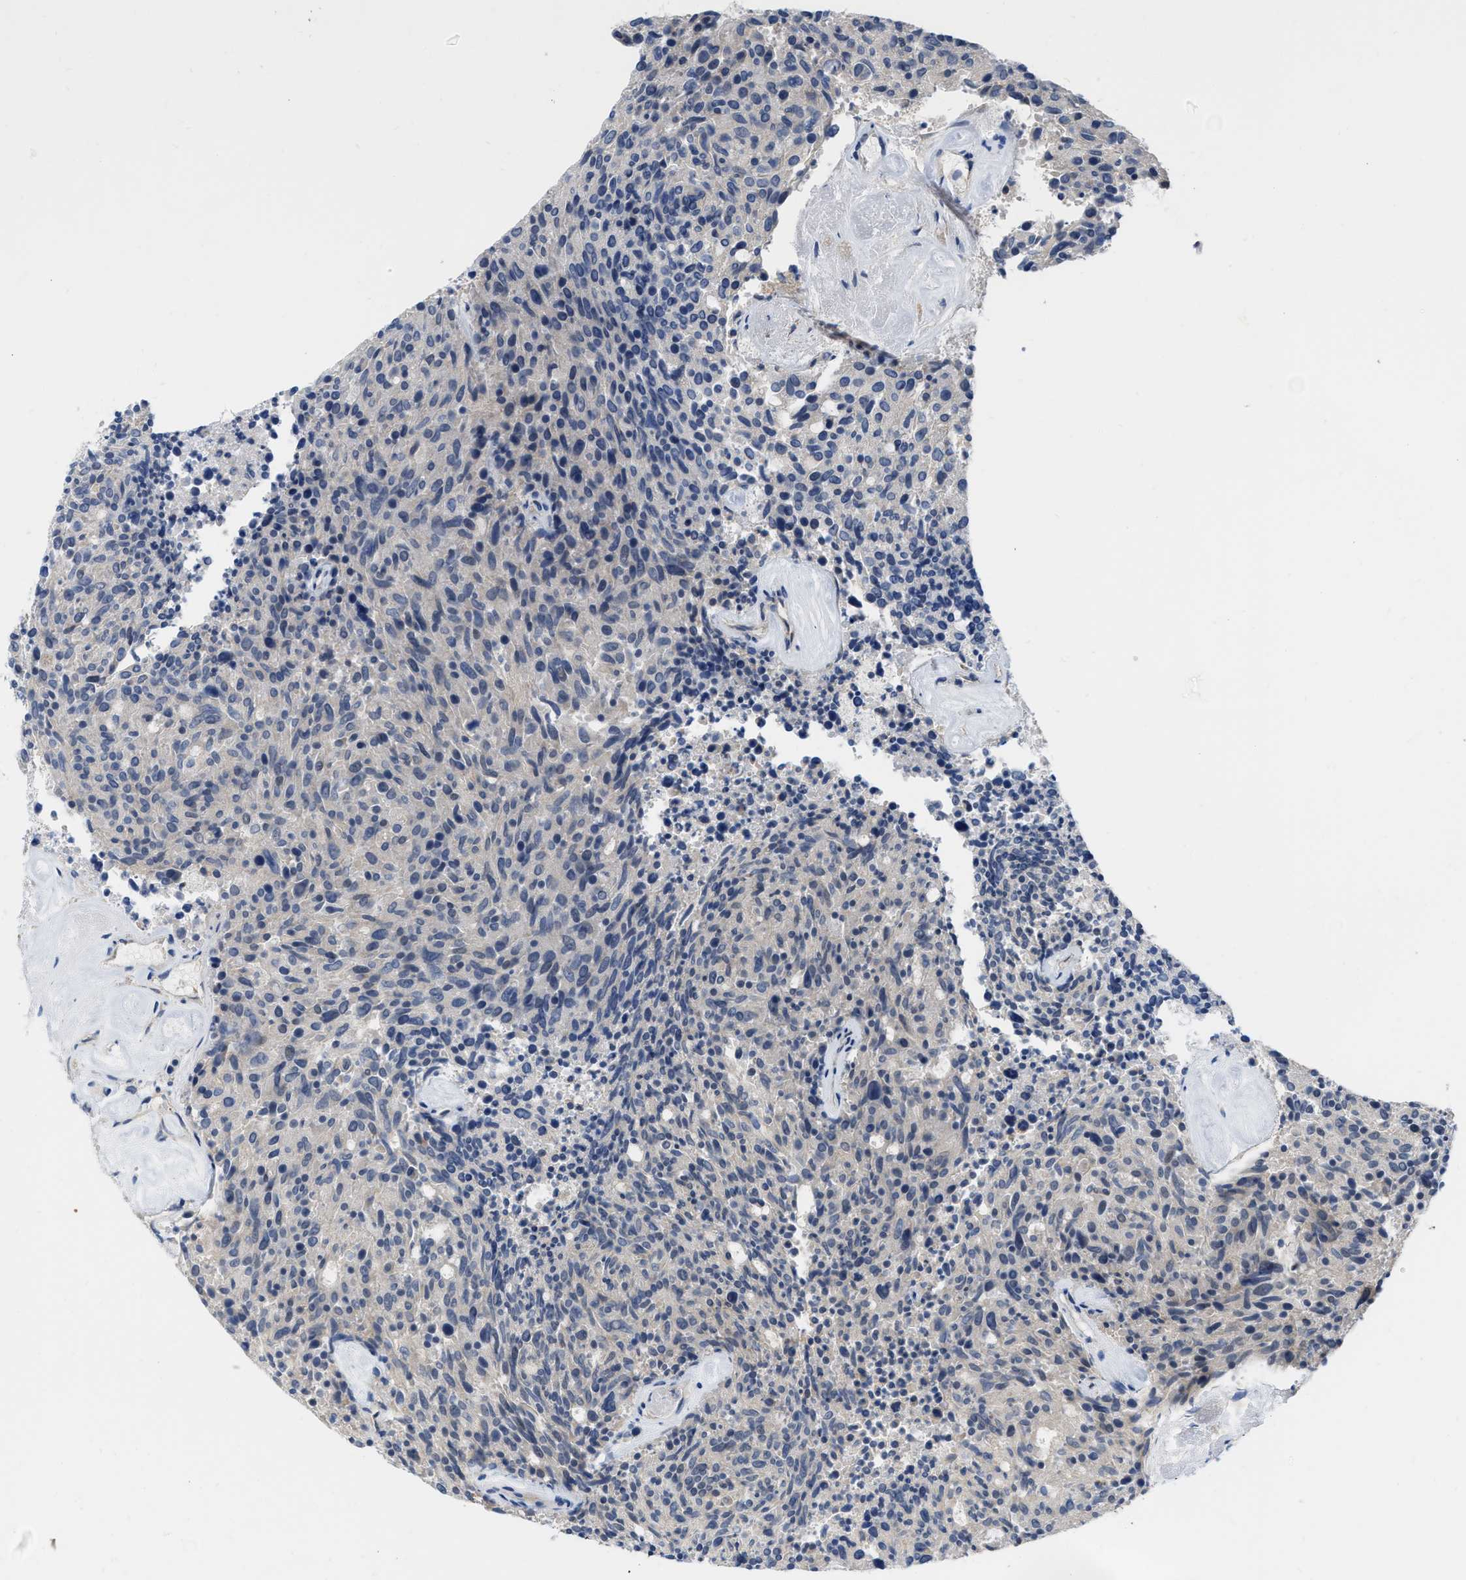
{"staining": {"intensity": "negative", "quantity": "none", "location": "none"}, "tissue": "carcinoid", "cell_type": "Tumor cells", "image_type": "cancer", "snomed": [{"axis": "morphology", "description": "Carcinoid, malignant, NOS"}, {"axis": "topography", "description": "Pancreas"}], "caption": "Tumor cells show no significant protein staining in carcinoid (malignant). (IHC, brightfield microscopy, high magnification).", "gene": "NAPEPLD", "patient": {"sex": "female", "age": 54}}